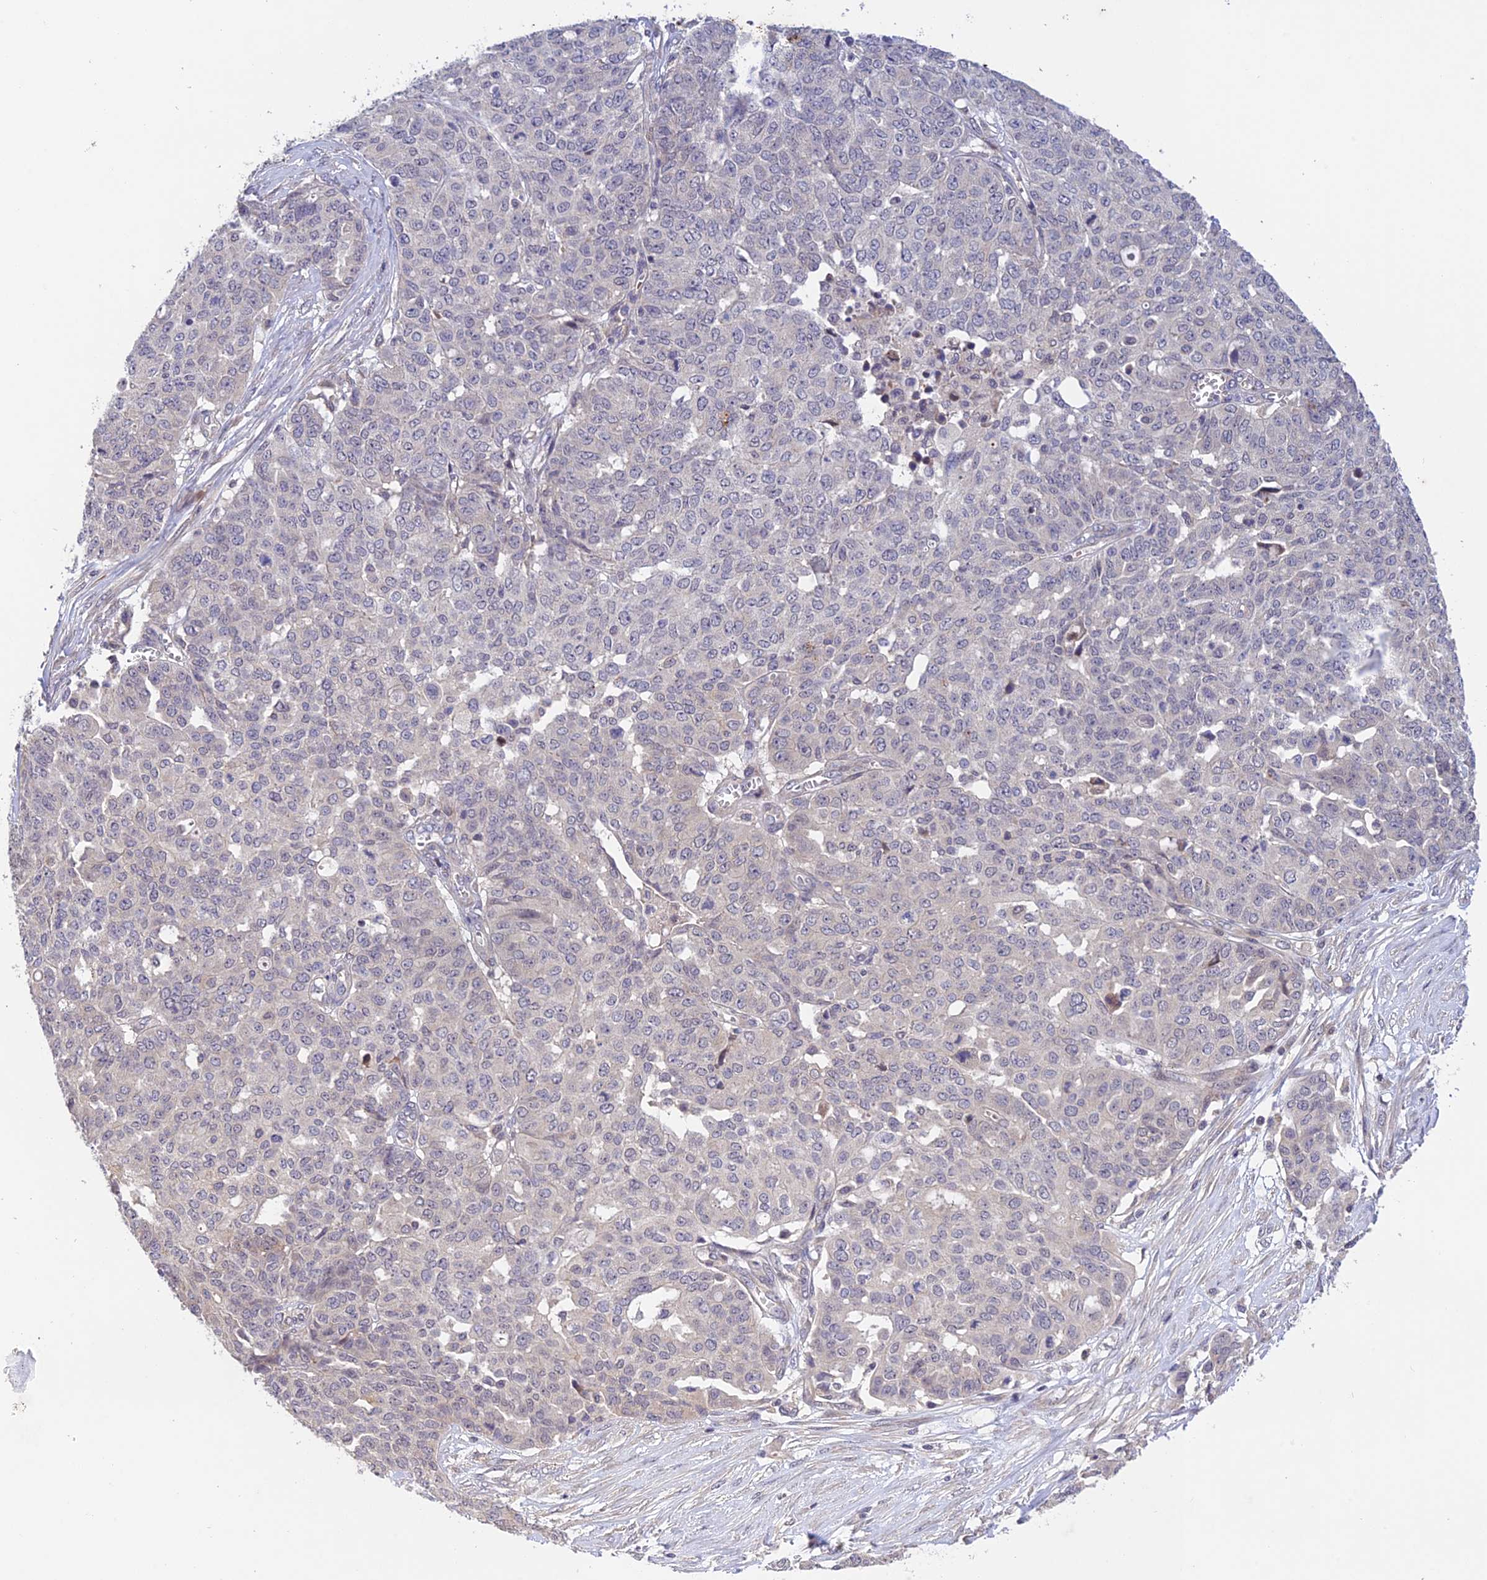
{"staining": {"intensity": "negative", "quantity": "none", "location": "none"}, "tissue": "ovarian cancer", "cell_type": "Tumor cells", "image_type": "cancer", "snomed": [{"axis": "morphology", "description": "Cystadenocarcinoma, serous, NOS"}, {"axis": "topography", "description": "Soft tissue"}, {"axis": "topography", "description": "Ovary"}], "caption": "Immunohistochemistry micrograph of neoplastic tissue: ovarian serous cystadenocarcinoma stained with DAB shows no significant protein positivity in tumor cells. The staining is performed using DAB brown chromogen with nuclei counter-stained in using hematoxylin.", "gene": "CWH43", "patient": {"sex": "female", "age": 57}}